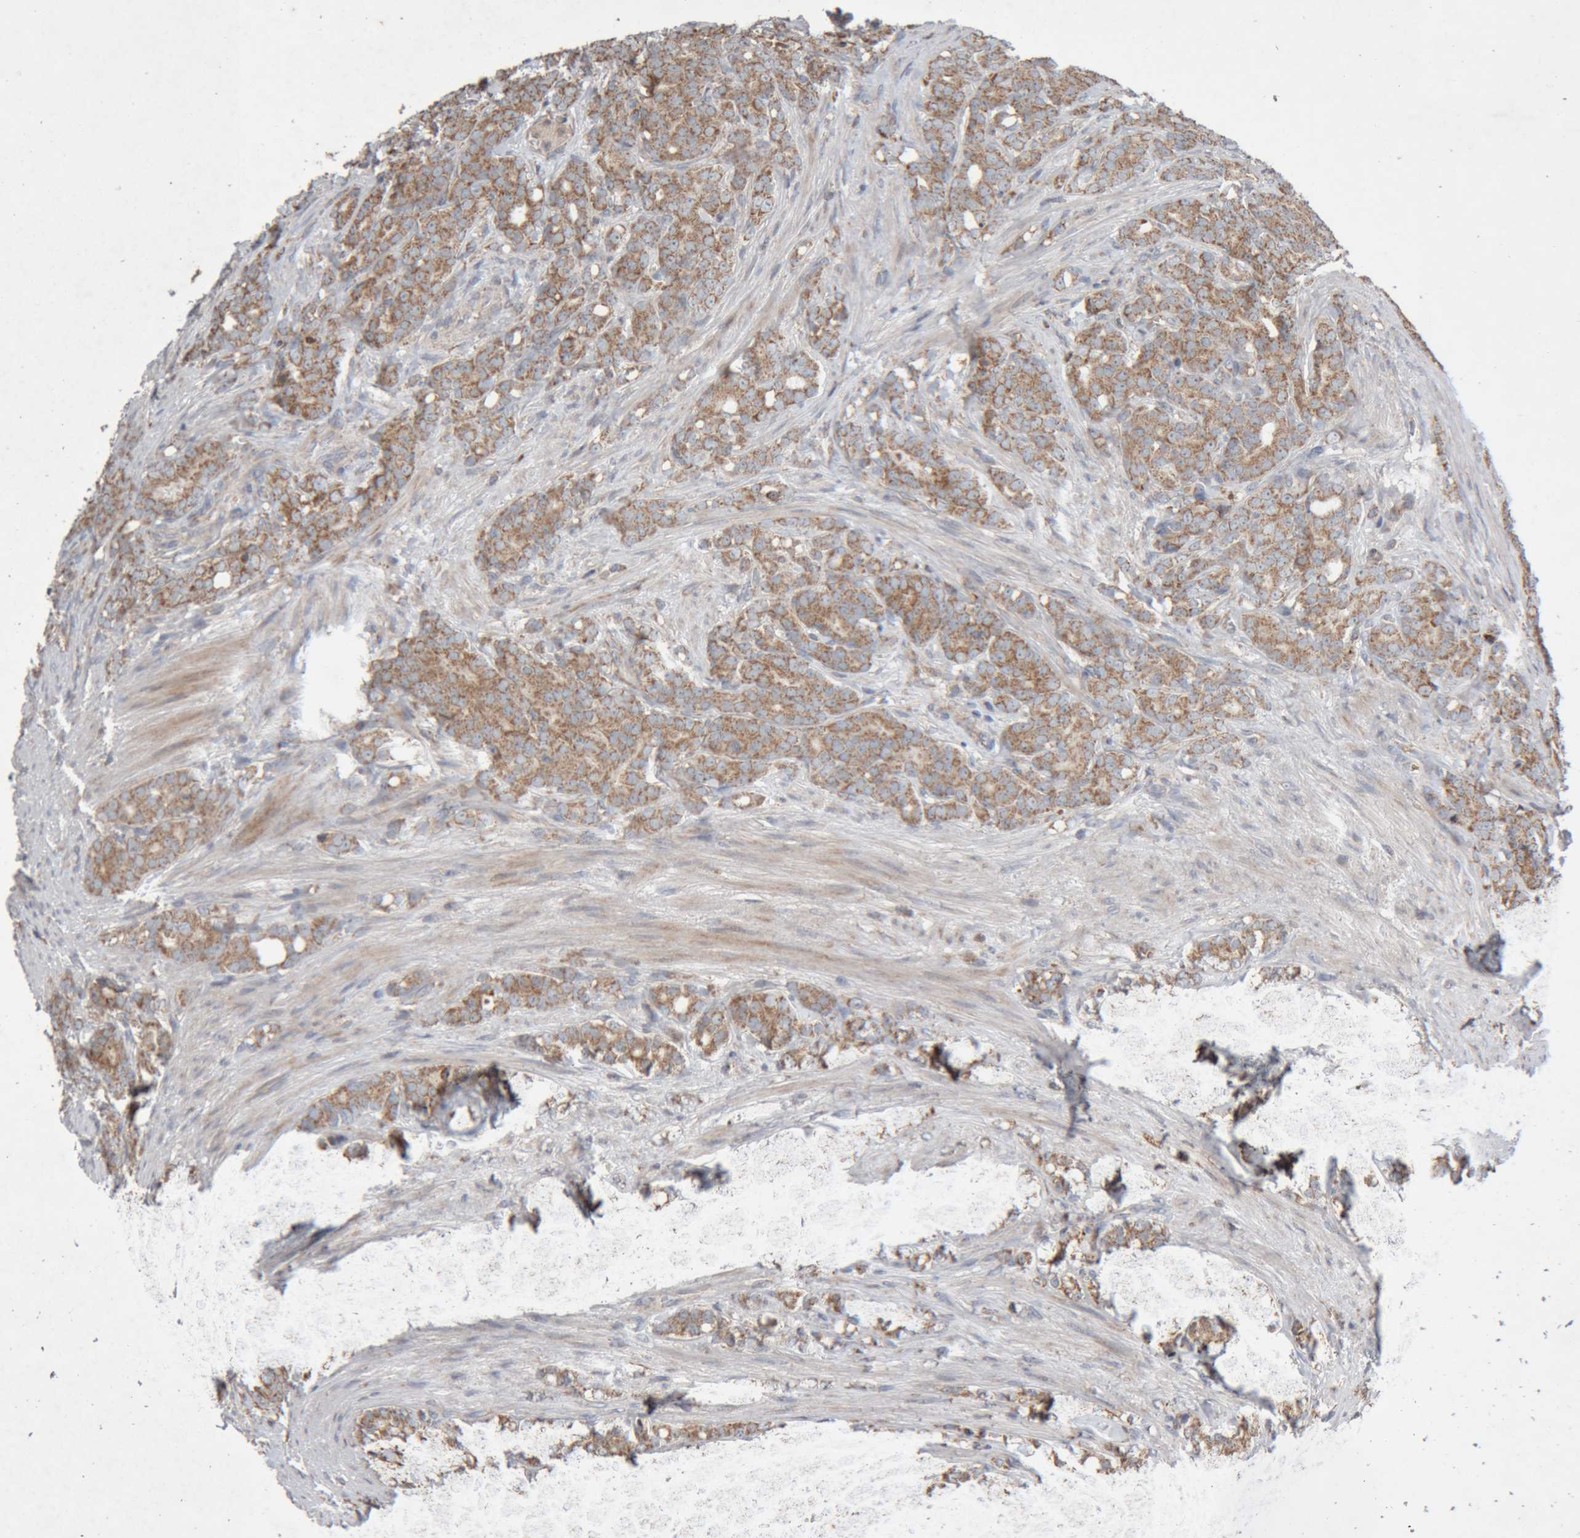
{"staining": {"intensity": "moderate", "quantity": ">75%", "location": "cytoplasmic/membranous"}, "tissue": "prostate cancer", "cell_type": "Tumor cells", "image_type": "cancer", "snomed": [{"axis": "morphology", "description": "Adenocarcinoma, High grade"}, {"axis": "topography", "description": "Prostate"}], "caption": "Tumor cells demonstrate medium levels of moderate cytoplasmic/membranous expression in approximately >75% of cells in human prostate cancer. (DAB (3,3'-diaminobenzidine) IHC, brown staining for protein, blue staining for nuclei).", "gene": "KIF21B", "patient": {"sex": "male", "age": 62}}